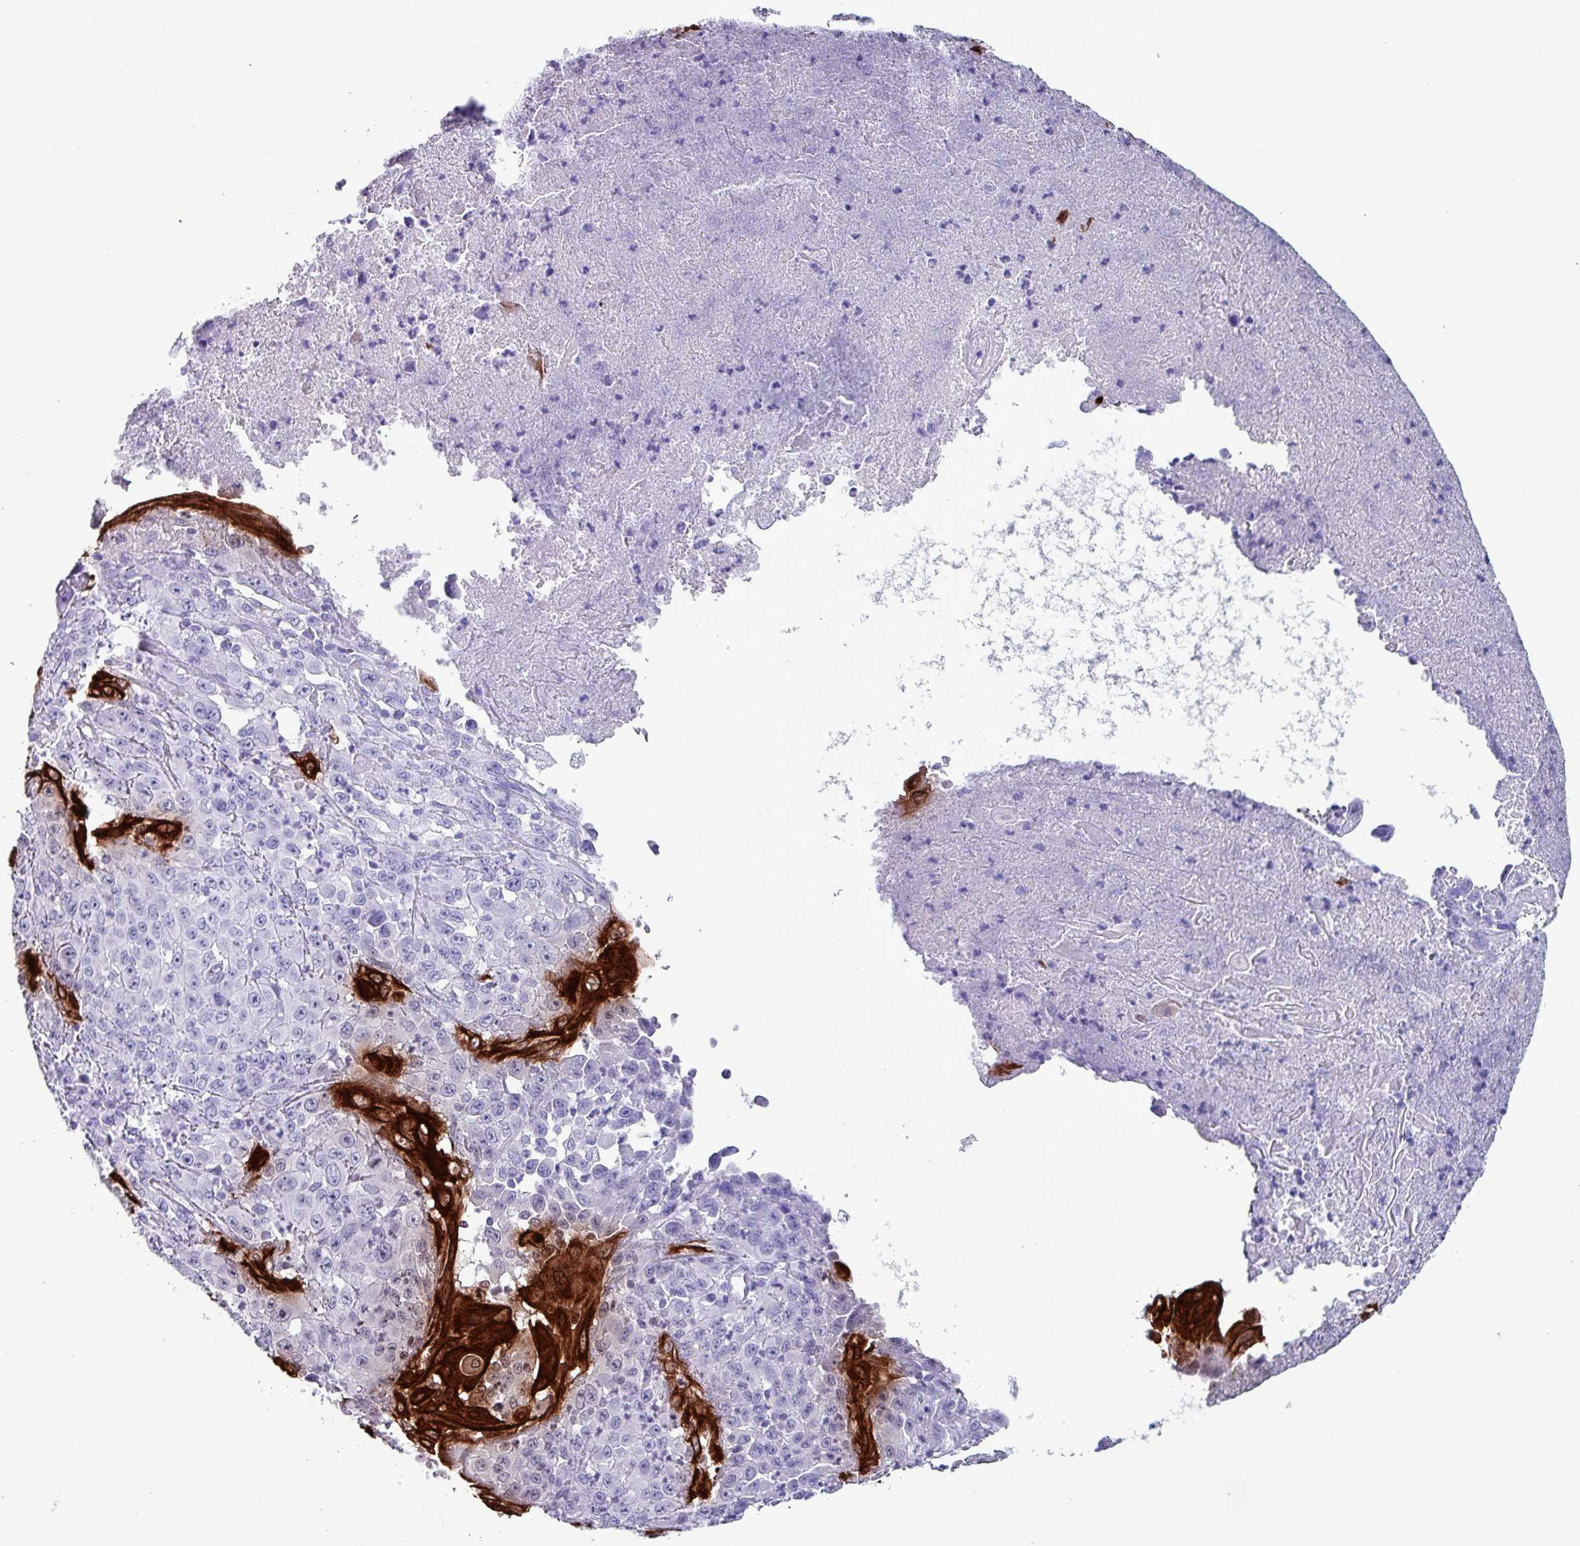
{"staining": {"intensity": "strong", "quantity": "<25%", "location": "cytoplasmic/membranous"}, "tissue": "melanoma", "cell_type": "Tumor cells", "image_type": "cancer", "snomed": [{"axis": "morphology", "description": "Malignant melanoma, Metastatic site"}, {"axis": "topography", "description": "Brain"}], "caption": "Immunohistochemical staining of human melanoma demonstrates medium levels of strong cytoplasmic/membranous protein staining in approximately <25% of tumor cells.", "gene": "KRT6C", "patient": {"sex": "female", "age": 53}}